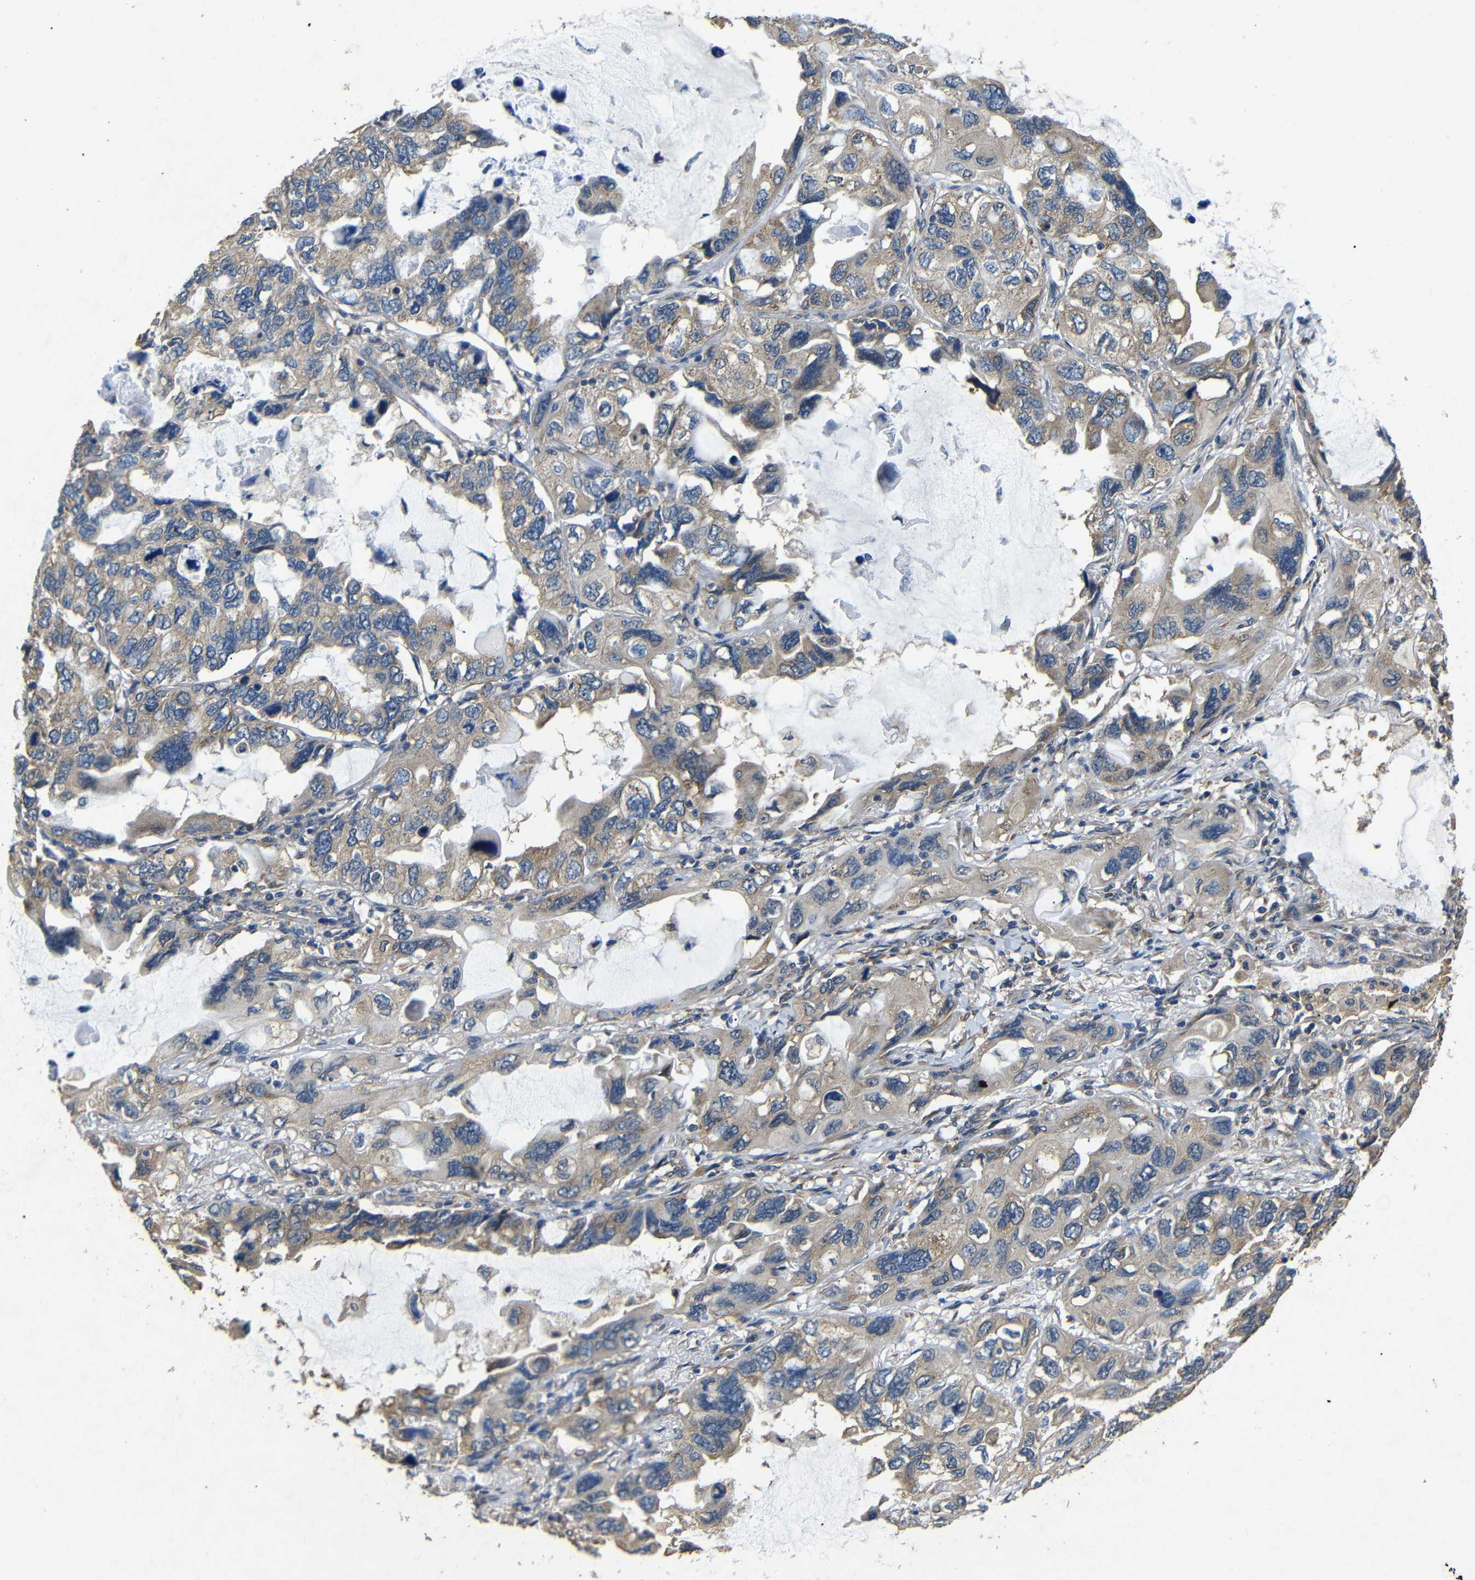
{"staining": {"intensity": "weak", "quantity": ">75%", "location": "cytoplasmic/membranous"}, "tissue": "lung cancer", "cell_type": "Tumor cells", "image_type": "cancer", "snomed": [{"axis": "morphology", "description": "Squamous cell carcinoma, NOS"}, {"axis": "topography", "description": "Lung"}], "caption": "The photomicrograph demonstrates immunohistochemical staining of lung squamous cell carcinoma. There is weak cytoplasmic/membranous positivity is seen in about >75% of tumor cells.", "gene": "BNIP3", "patient": {"sex": "female", "age": 73}}